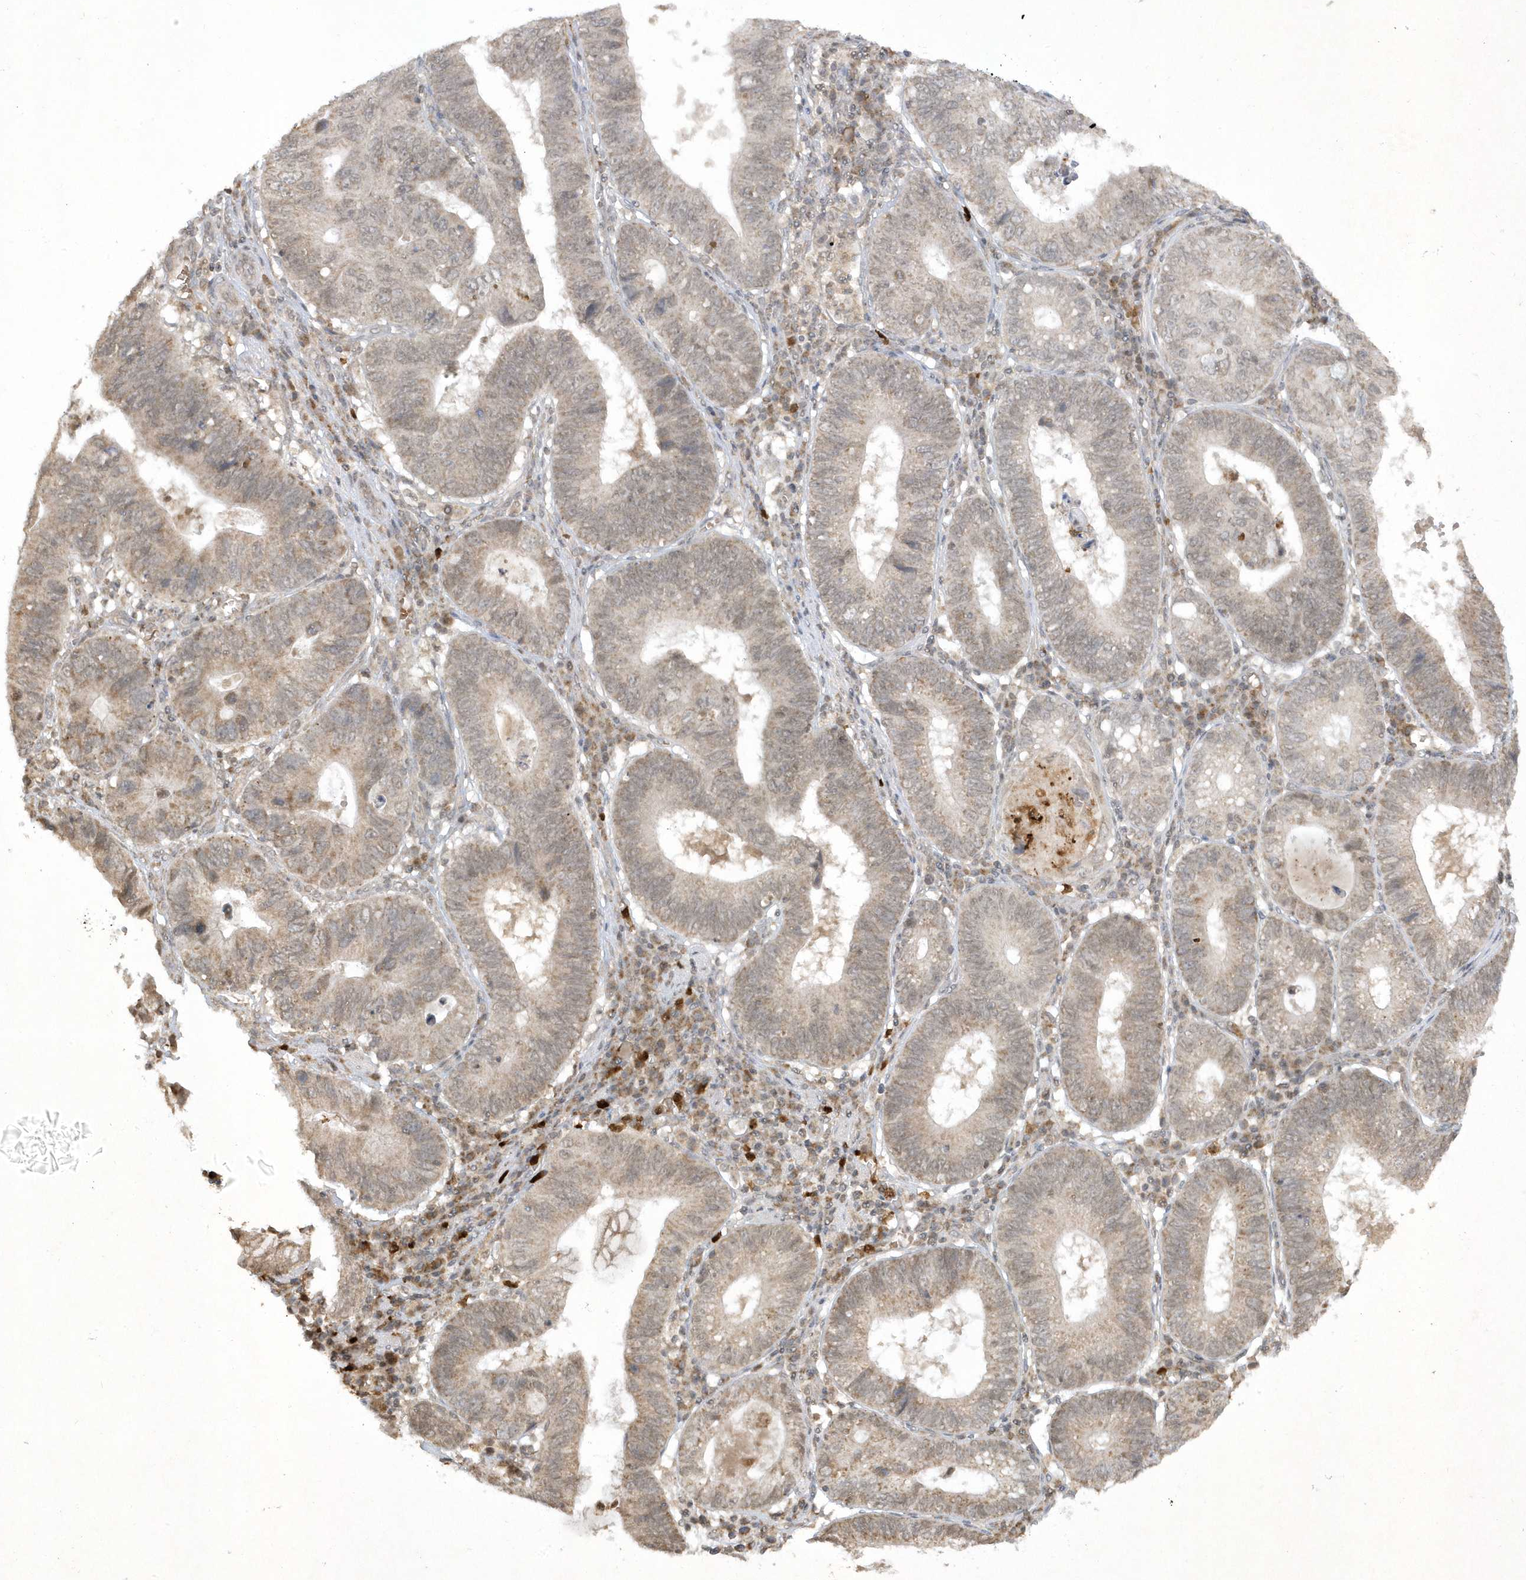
{"staining": {"intensity": "weak", "quantity": ">75%", "location": "cytoplasmic/membranous"}, "tissue": "stomach cancer", "cell_type": "Tumor cells", "image_type": "cancer", "snomed": [{"axis": "morphology", "description": "Adenocarcinoma, NOS"}, {"axis": "topography", "description": "Stomach"}], "caption": "A brown stain labels weak cytoplasmic/membranous staining of a protein in human stomach adenocarcinoma tumor cells.", "gene": "ZNF213", "patient": {"sex": "male", "age": 59}}